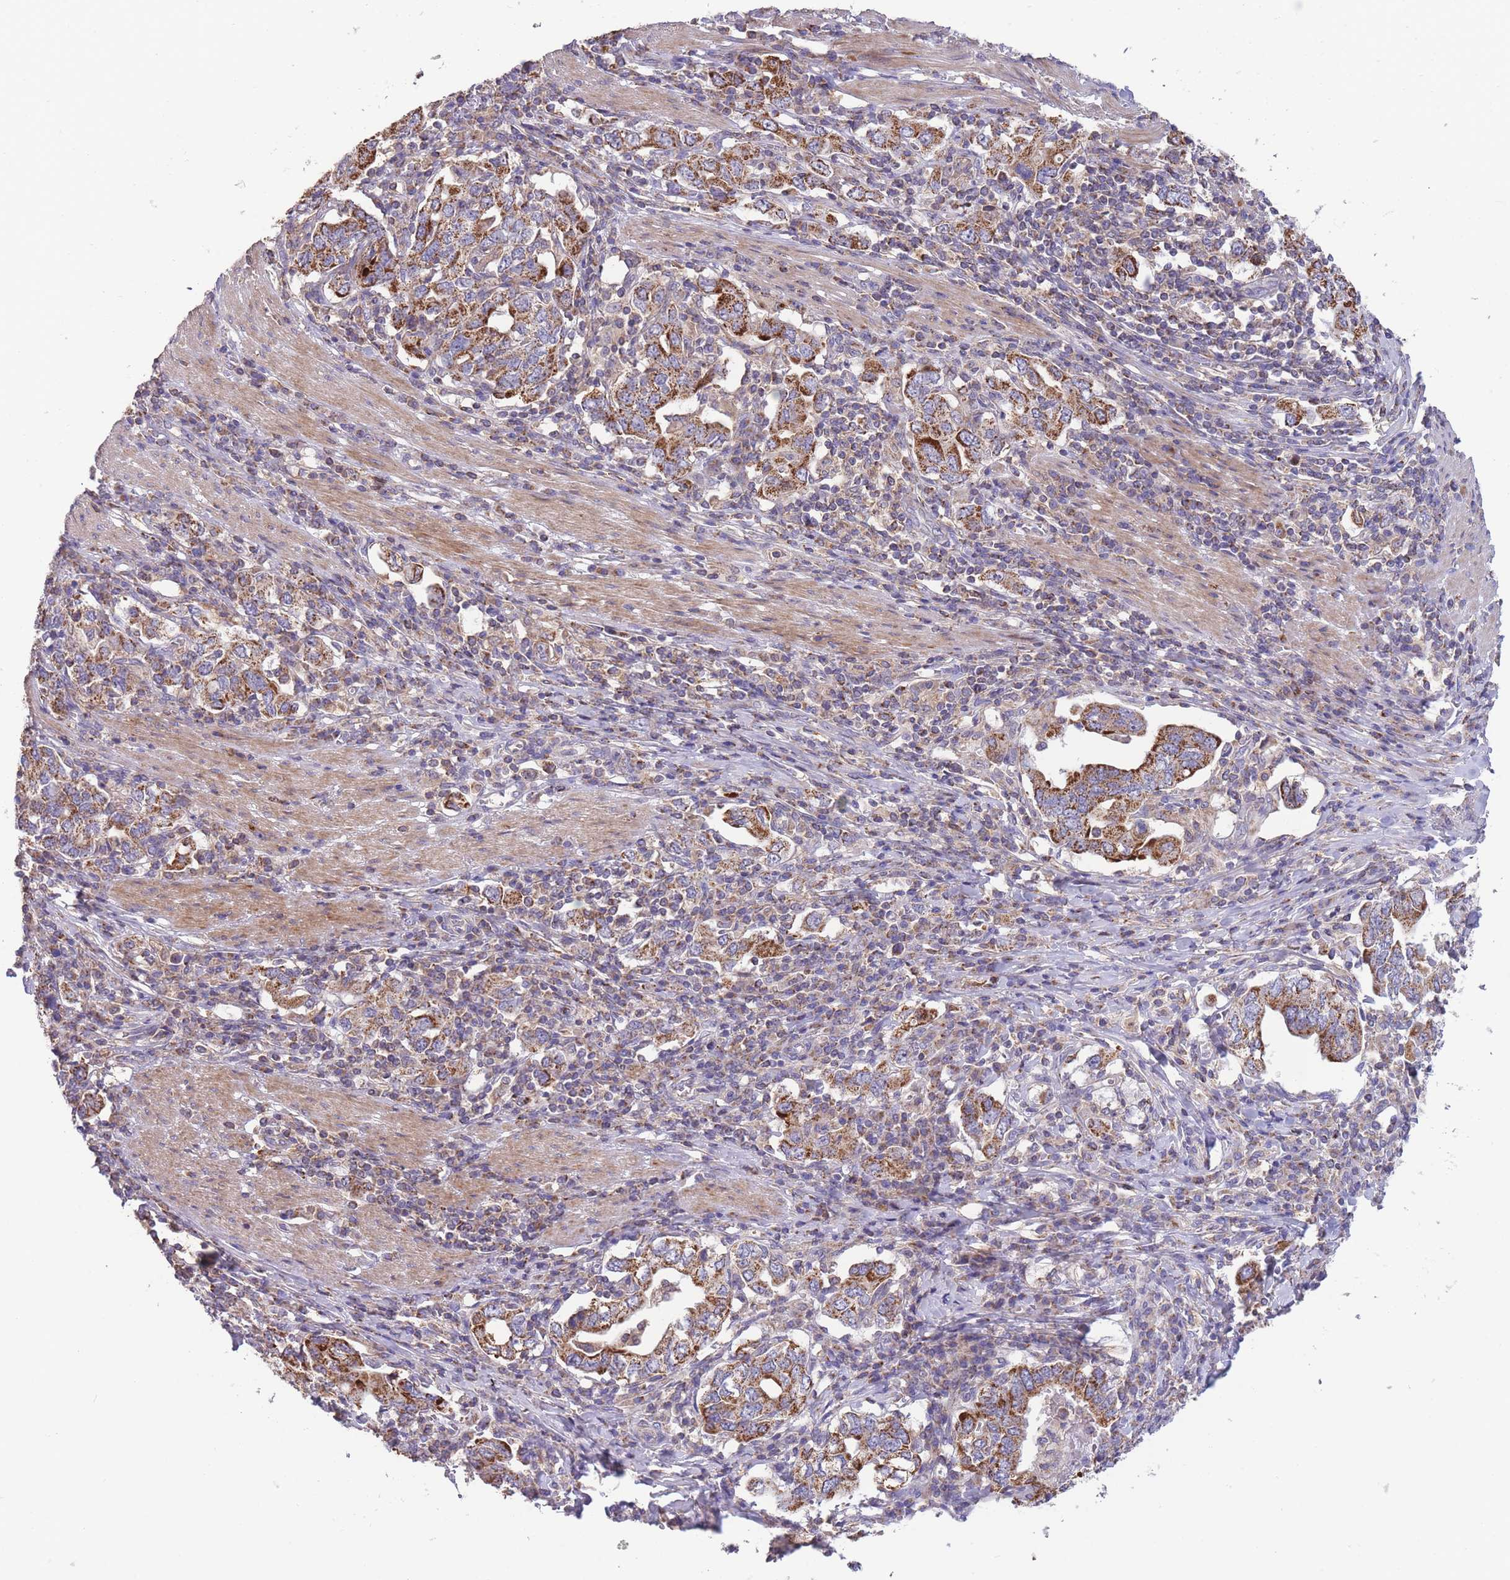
{"staining": {"intensity": "strong", "quantity": ">75%", "location": "cytoplasmic/membranous"}, "tissue": "stomach cancer", "cell_type": "Tumor cells", "image_type": "cancer", "snomed": [{"axis": "morphology", "description": "Adenocarcinoma, NOS"}, {"axis": "topography", "description": "Stomach, upper"}, {"axis": "topography", "description": "Stomach"}], "caption": "Immunohistochemistry (IHC) histopathology image of neoplastic tissue: human stomach cancer stained using immunohistochemistry displays high levels of strong protein expression localized specifically in the cytoplasmic/membranous of tumor cells, appearing as a cytoplasmic/membranous brown color.", "gene": "SLC25A42", "patient": {"sex": "male", "age": 62}}